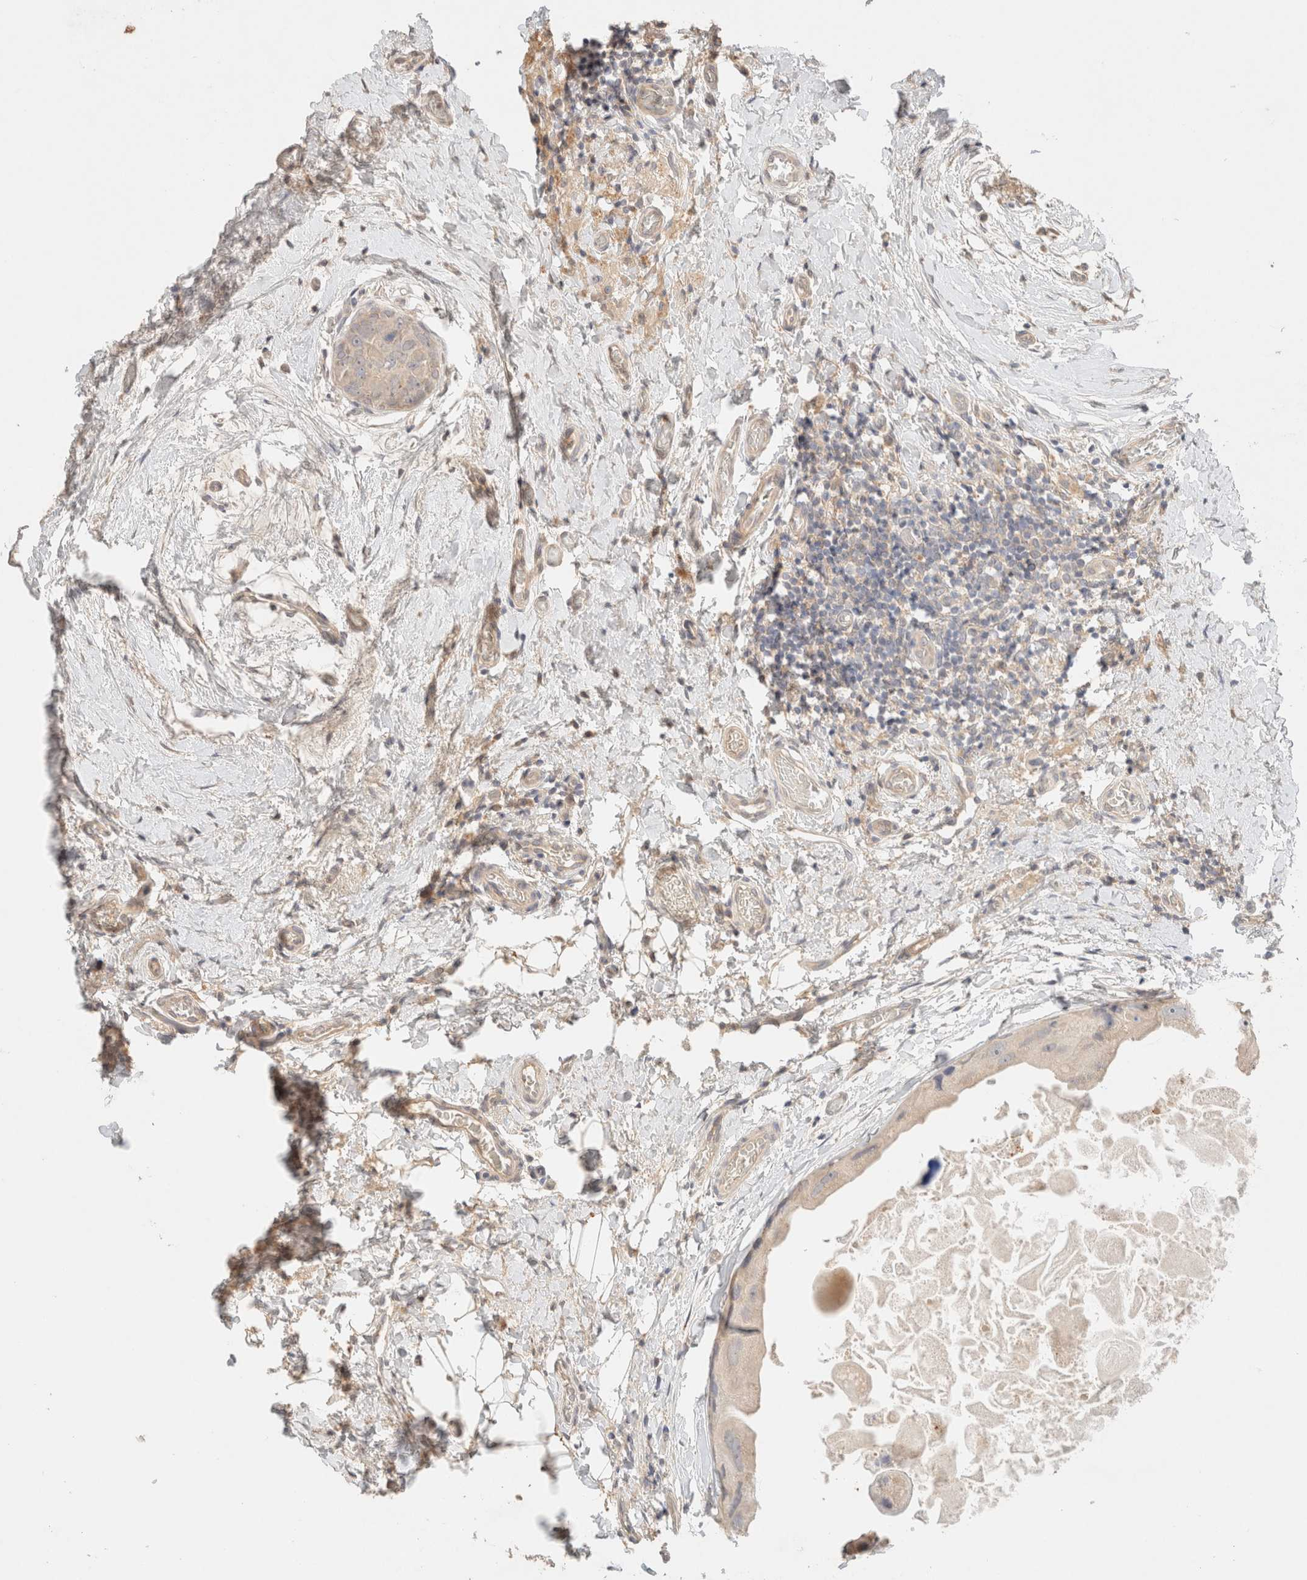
{"staining": {"intensity": "negative", "quantity": "none", "location": "none"}, "tissue": "breast cancer", "cell_type": "Tumor cells", "image_type": "cancer", "snomed": [{"axis": "morphology", "description": "Duct carcinoma"}, {"axis": "topography", "description": "Breast"}], "caption": "There is no significant expression in tumor cells of breast invasive ductal carcinoma. The staining is performed using DAB brown chromogen with nuclei counter-stained in using hematoxylin.", "gene": "SARM1", "patient": {"sex": "female", "age": 62}}